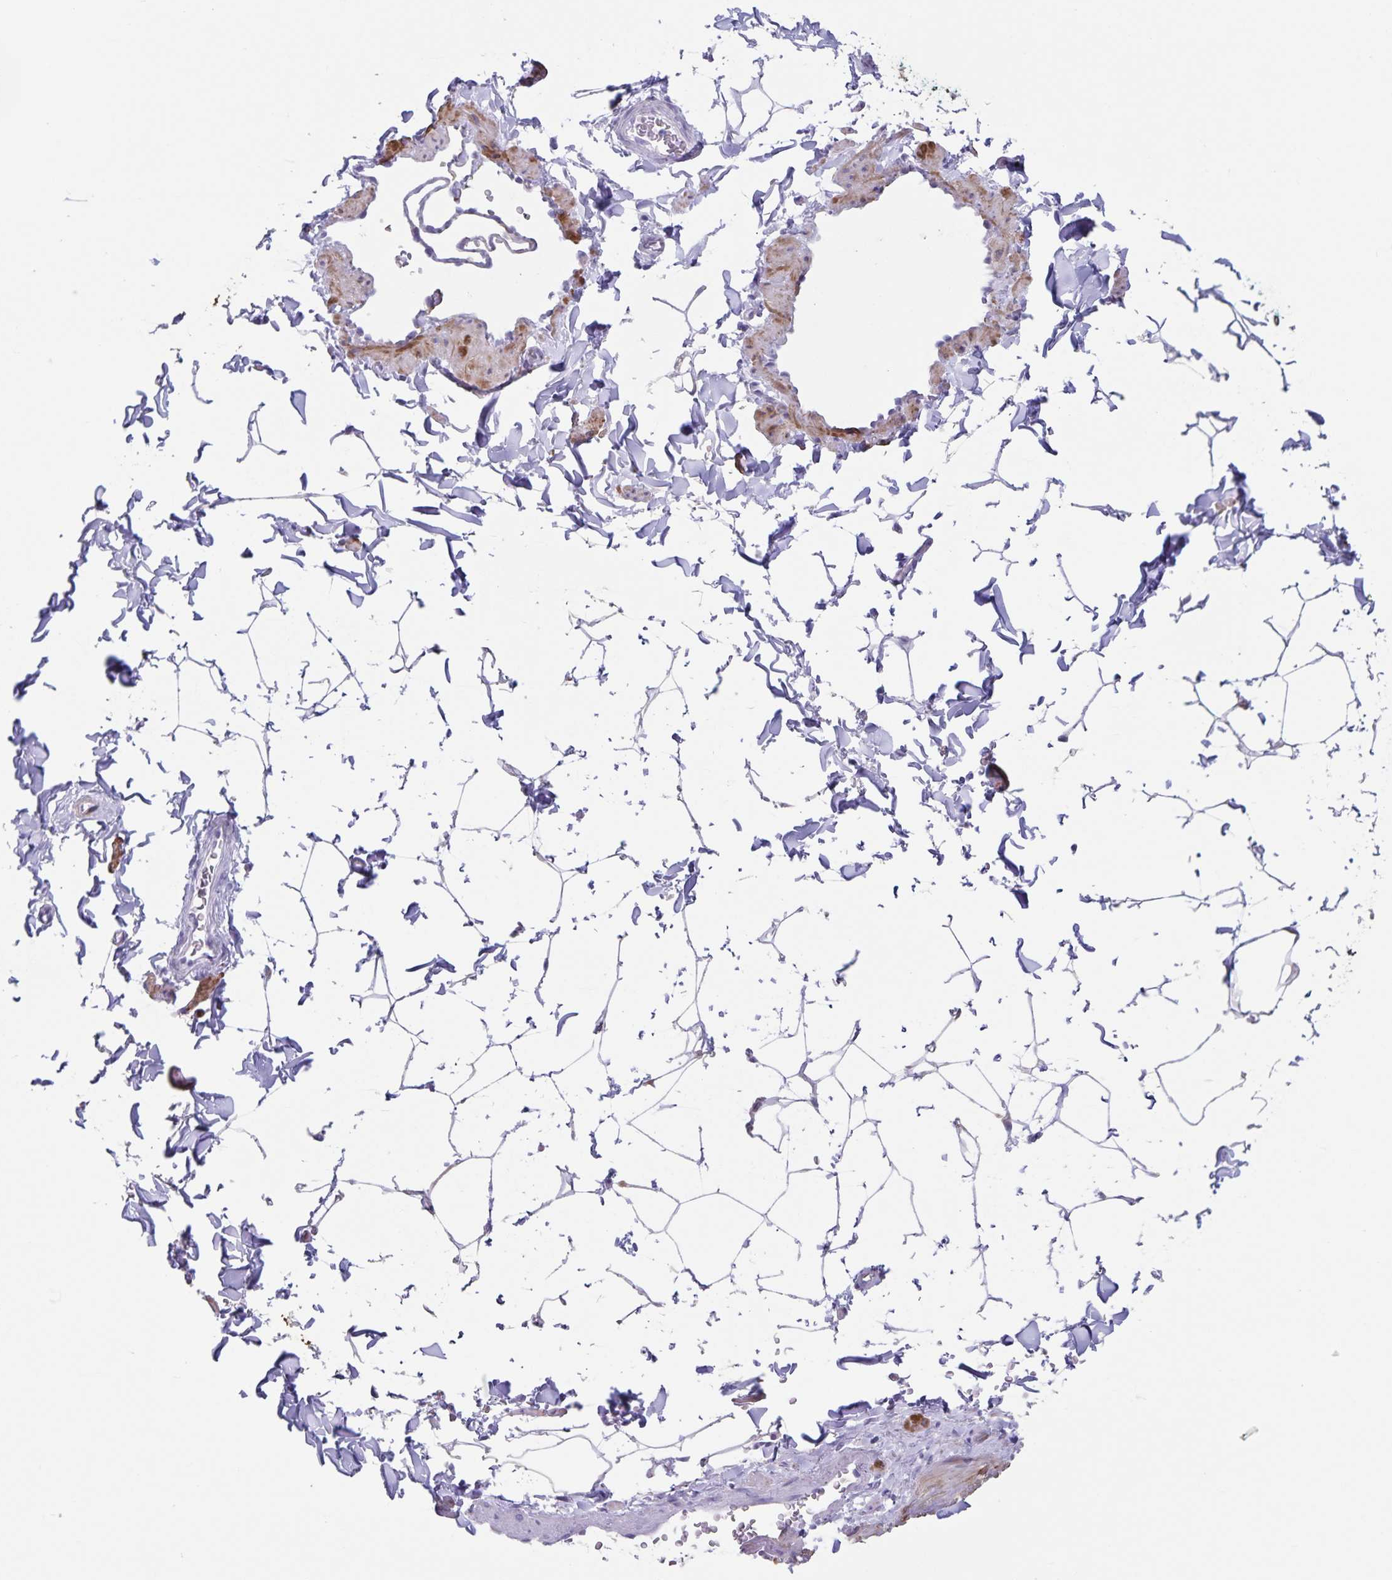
{"staining": {"intensity": "negative", "quantity": "none", "location": "none"}, "tissue": "adipose tissue", "cell_type": "Adipocytes", "image_type": "normal", "snomed": [{"axis": "morphology", "description": "Normal tissue, NOS"}, {"axis": "topography", "description": "Epididymis"}, {"axis": "topography", "description": "Peripheral nerve tissue"}], "caption": "IHC photomicrograph of normal human adipose tissue stained for a protein (brown), which displays no positivity in adipocytes. Brightfield microscopy of IHC stained with DAB (3,3'-diaminobenzidine) (brown) and hematoxylin (blue), captured at high magnification.", "gene": "SYNM", "patient": {"sex": "male", "age": 32}}